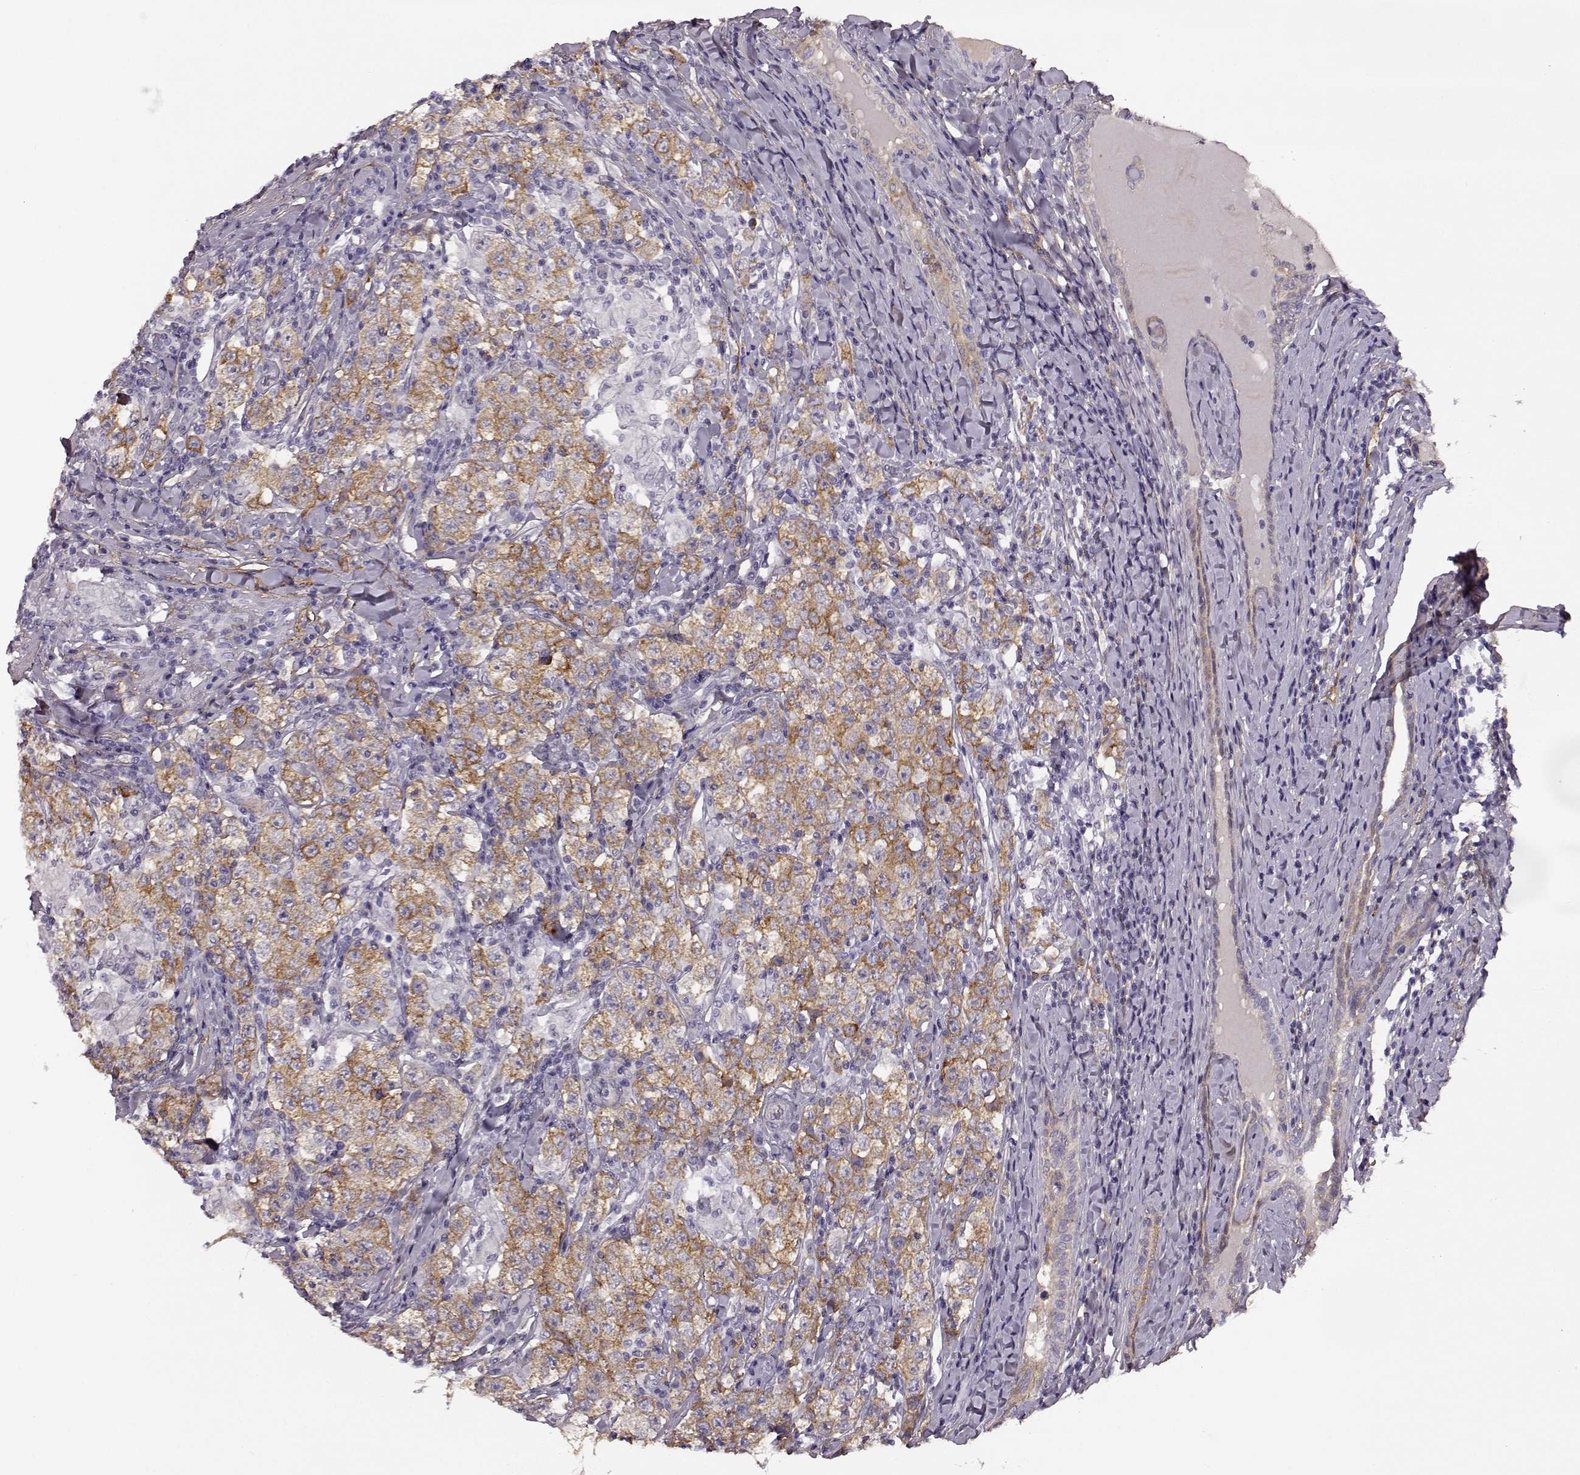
{"staining": {"intensity": "moderate", "quantity": ">75%", "location": "cytoplasmic/membranous"}, "tissue": "testis cancer", "cell_type": "Tumor cells", "image_type": "cancer", "snomed": [{"axis": "morphology", "description": "Seminoma, NOS"}, {"axis": "morphology", "description": "Carcinoma, Embryonal, NOS"}, {"axis": "topography", "description": "Testis"}], "caption": "DAB (3,3'-diaminobenzidine) immunohistochemical staining of testis cancer (seminoma) displays moderate cytoplasmic/membranous protein staining in approximately >75% of tumor cells. (Brightfield microscopy of DAB IHC at high magnification).", "gene": "TRIM69", "patient": {"sex": "male", "age": 41}}